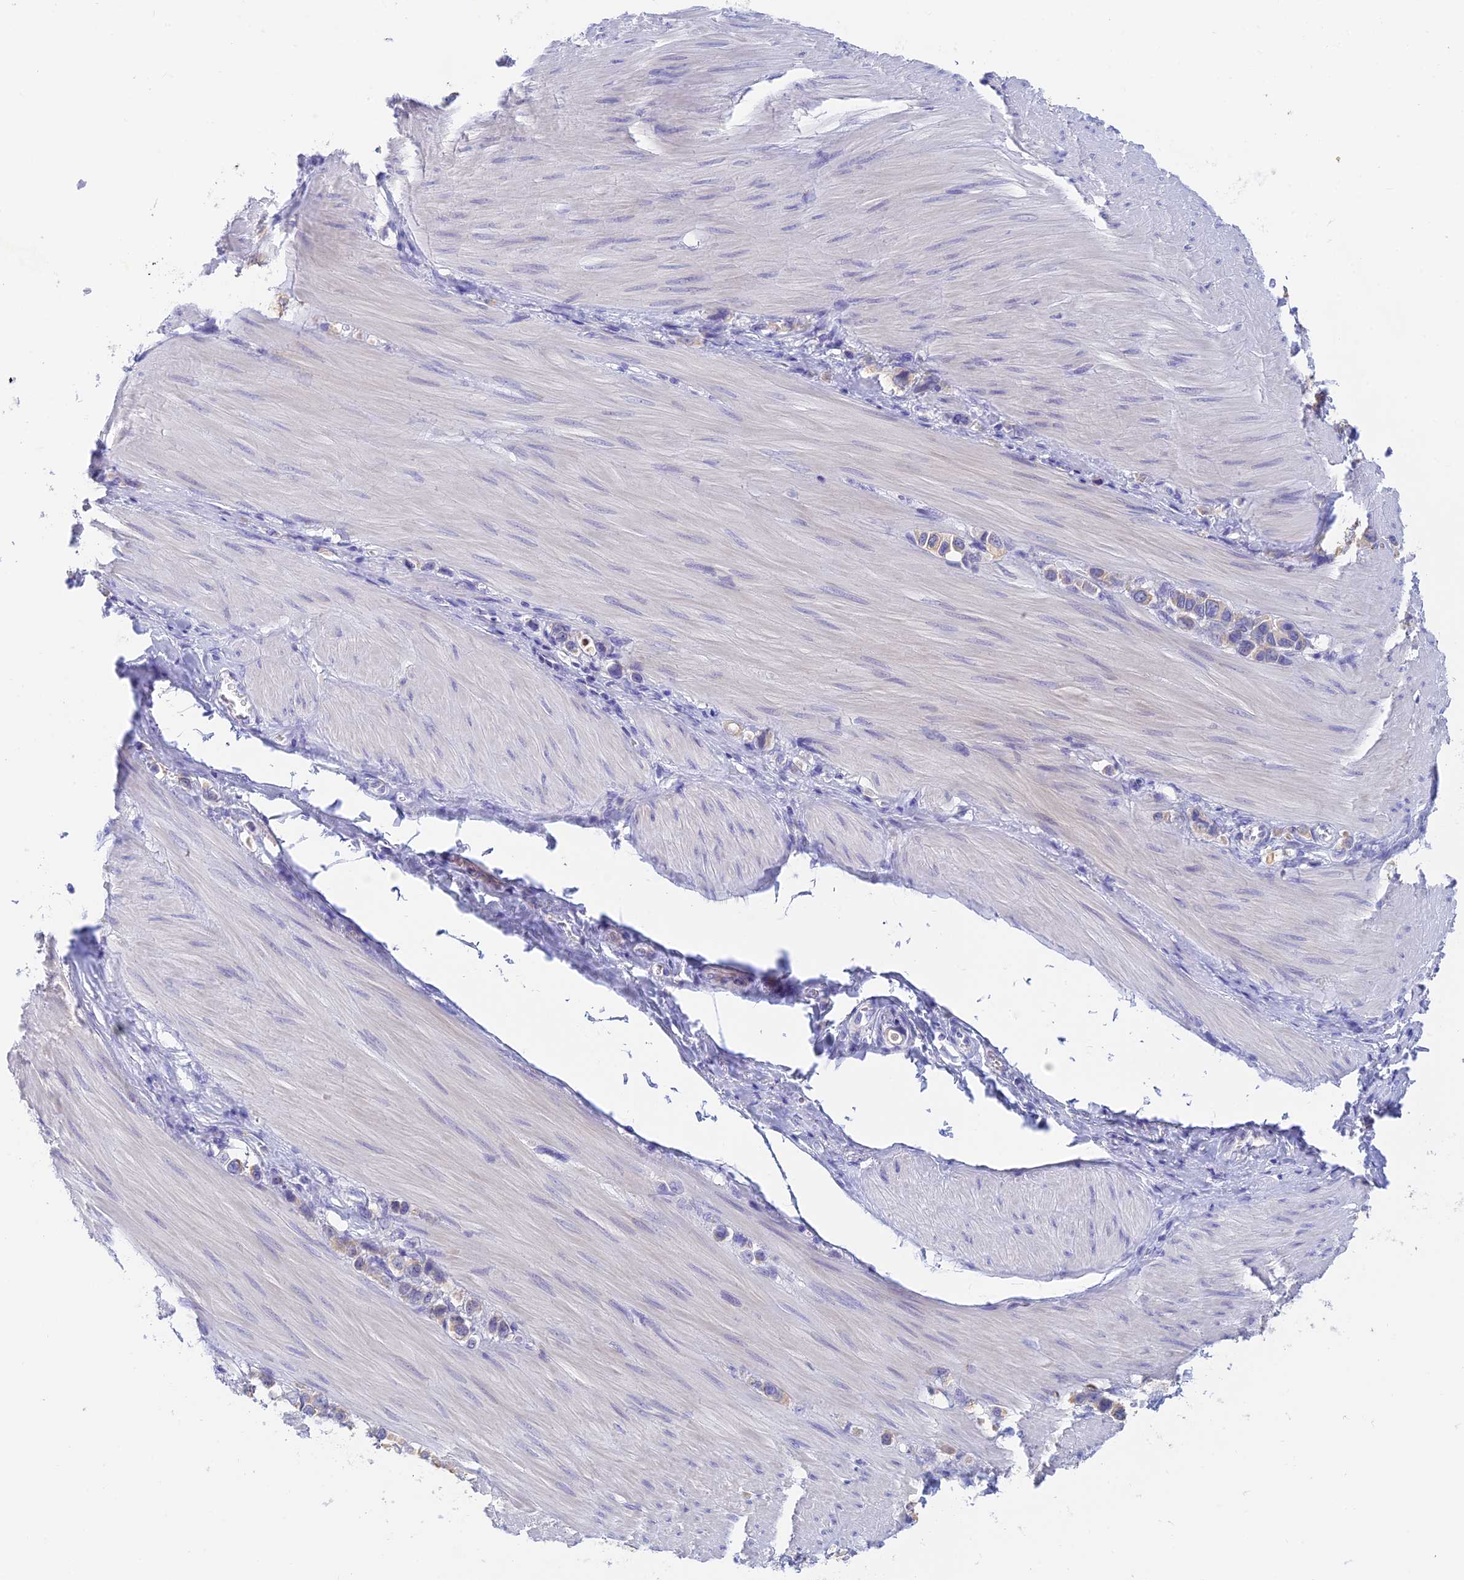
{"staining": {"intensity": "negative", "quantity": "none", "location": "none"}, "tissue": "stomach cancer", "cell_type": "Tumor cells", "image_type": "cancer", "snomed": [{"axis": "morphology", "description": "Adenocarcinoma, NOS"}, {"axis": "topography", "description": "Stomach"}], "caption": "A photomicrograph of human stomach adenocarcinoma is negative for staining in tumor cells.", "gene": "INTS13", "patient": {"sex": "female", "age": 65}}